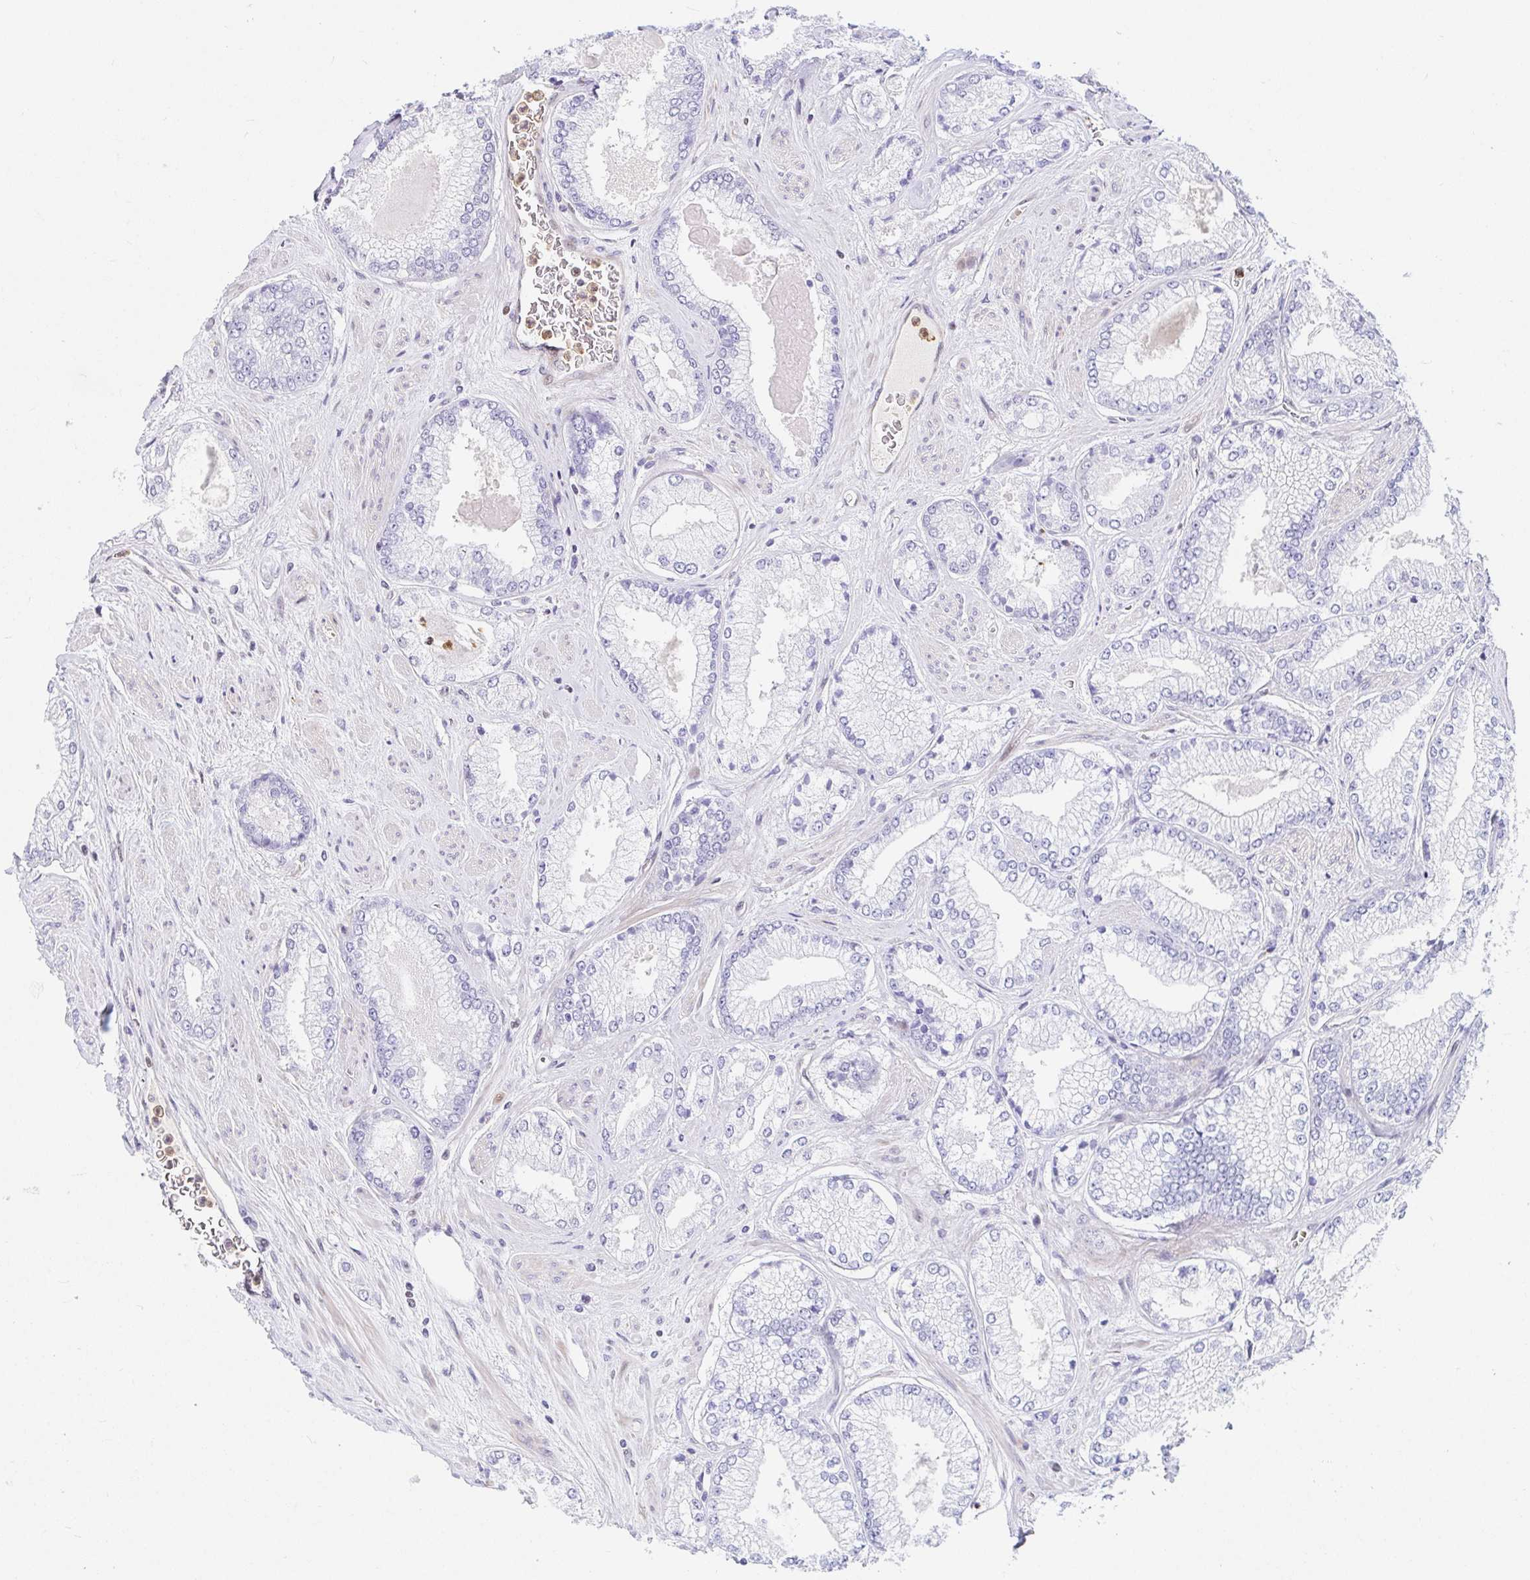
{"staining": {"intensity": "negative", "quantity": "none", "location": "none"}, "tissue": "prostate cancer", "cell_type": "Tumor cells", "image_type": "cancer", "snomed": [{"axis": "morphology", "description": "Adenocarcinoma, Low grade"}, {"axis": "topography", "description": "Prostate"}], "caption": "Tumor cells show no significant protein staining in prostate adenocarcinoma (low-grade). (Stains: DAB (3,3'-diaminobenzidine) IHC with hematoxylin counter stain, Microscopy: brightfield microscopy at high magnification).", "gene": "HINFP", "patient": {"sex": "male", "age": 67}}